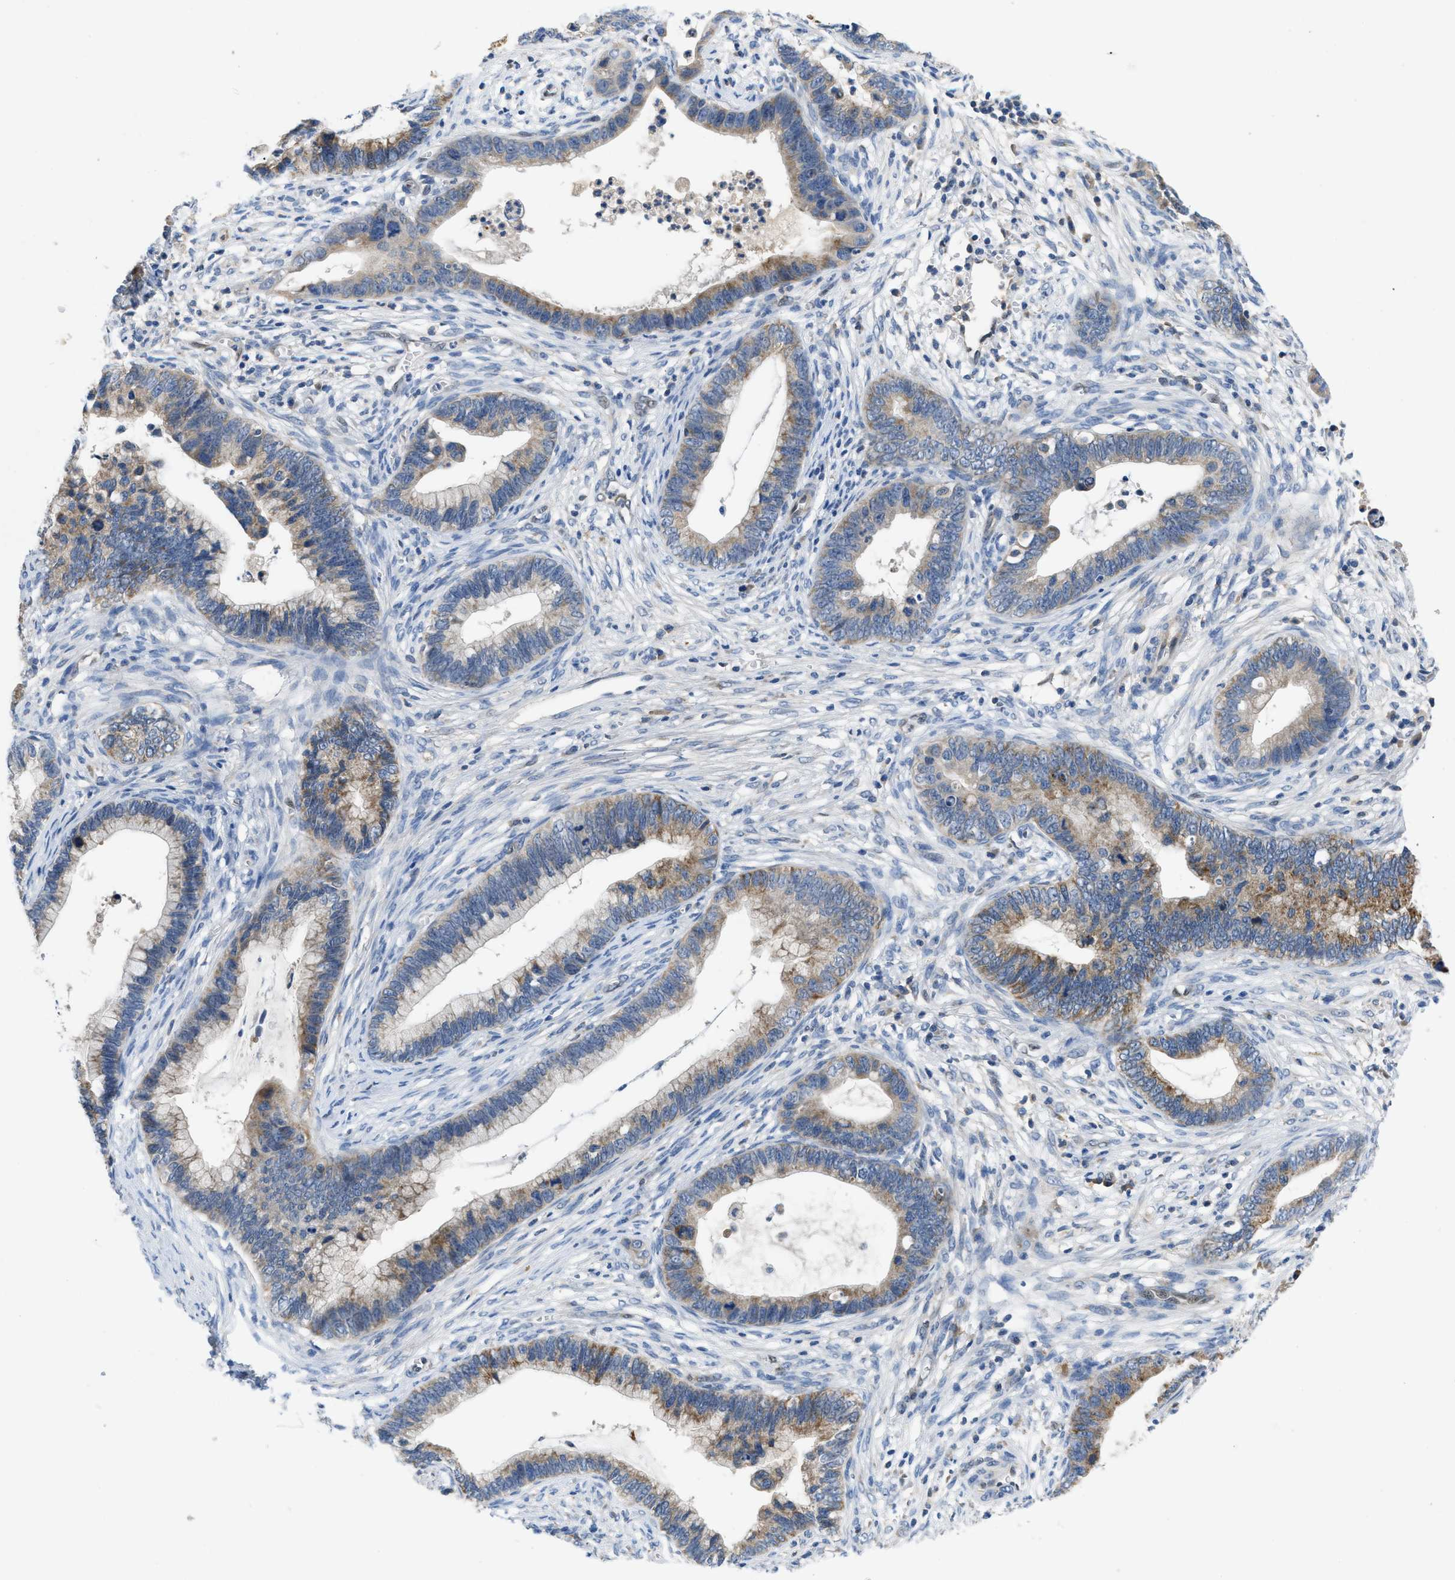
{"staining": {"intensity": "moderate", "quantity": ">75%", "location": "cytoplasmic/membranous"}, "tissue": "cervical cancer", "cell_type": "Tumor cells", "image_type": "cancer", "snomed": [{"axis": "morphology", "description": "Adenocarcinoma, NOS"}, {"axis": "topography", "description": "Cervix"}], "caption": "The image demonstrates immunohistochemical staining of adenocarcinoma (cervical). There is moderate cytoplasmic/membranous staining is present in about >75% of tumor cells. (DAB IHC, brown staining for protein, blue staining for nuclei).", "gene": "PNKD", "patient": {"sex": "female", "age": 44}}